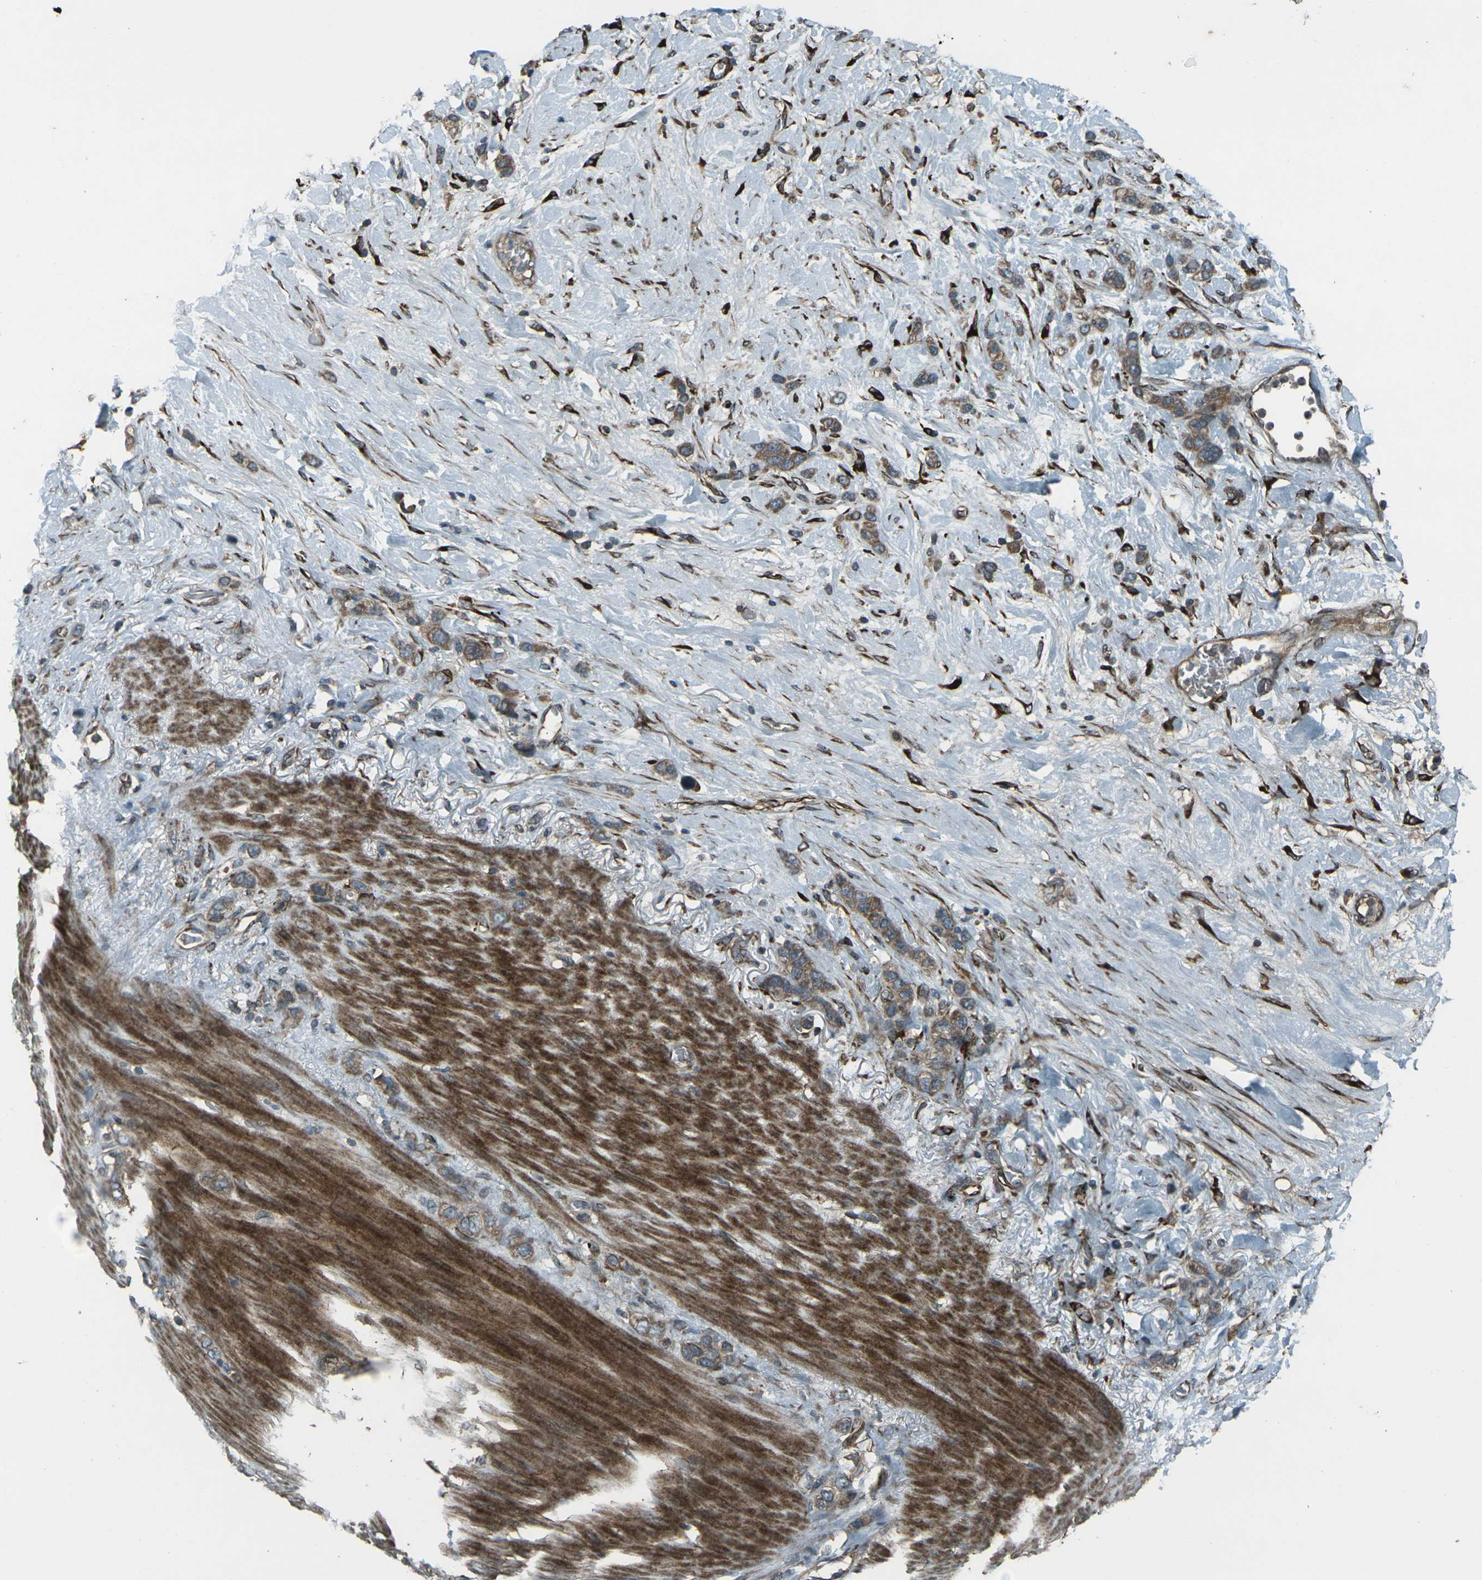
{"staining": {"intensity": "moderate", "quantity": ">75%", "location": "cytoplasmic/membranous"}, "tissue": "stomach cancer", "cell_type": "Tumor cells", "image_type": "cancer", "snomed": [{"axis": "morphology", "description": "Adenocarcinoma, NOS"}, {"axis": "morphology", "description": "Adenocarcinoma, High grade"}, {"axis": "topography", "description": "Stomach, upper"}, {"axis": "topography", "description": "Stomach, lower"}], "caption": "Protein analysis of adenocarcinoma (high-grade) (stomach) tissue displays moderate cytoplasmic/membranous positivity in about >75% of tumor cells.", "gene": "LSMEM1", "patient": {"sex": "female", "age": 65}}